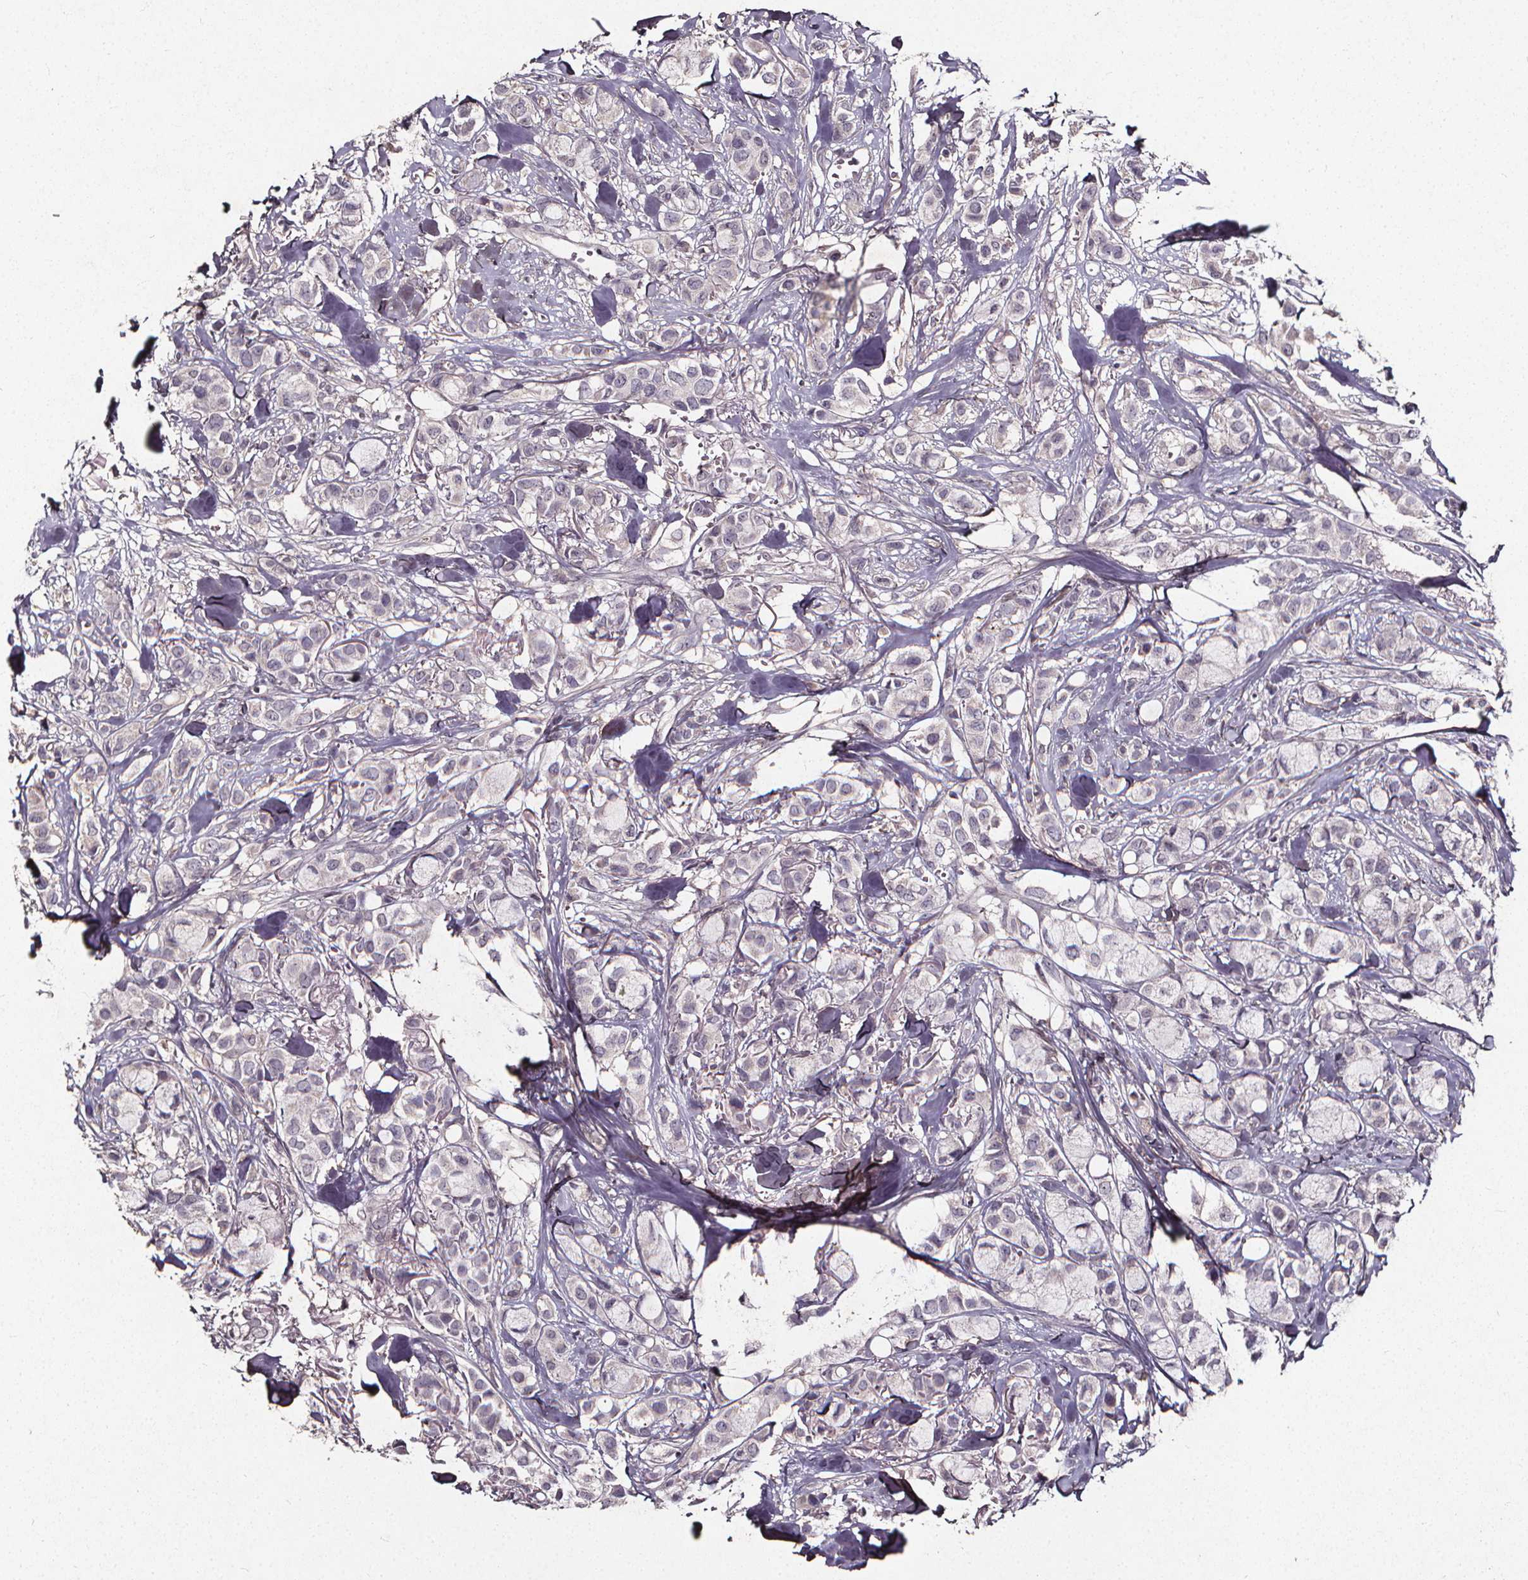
{"staining": {"intensity": "negative", "quantity": "none", "location": "none"}, "tissue": "breast cancer", "cell_type": "Tumor cells", "image_type": "cancer", "snomed": [{"axis": "morphology", "description": "Duct carcinoma"}, {"axis": "topography", "description": "Breast"}], "caption": "DAB (3,3'-diaminobenzidine) immunohistochemical staining of human intraductal carcinoma (breast) exhibits no significant positivity in tumor cells.", "gene": "SPAG8", "patient": {"sex": "female", "age": 85}}